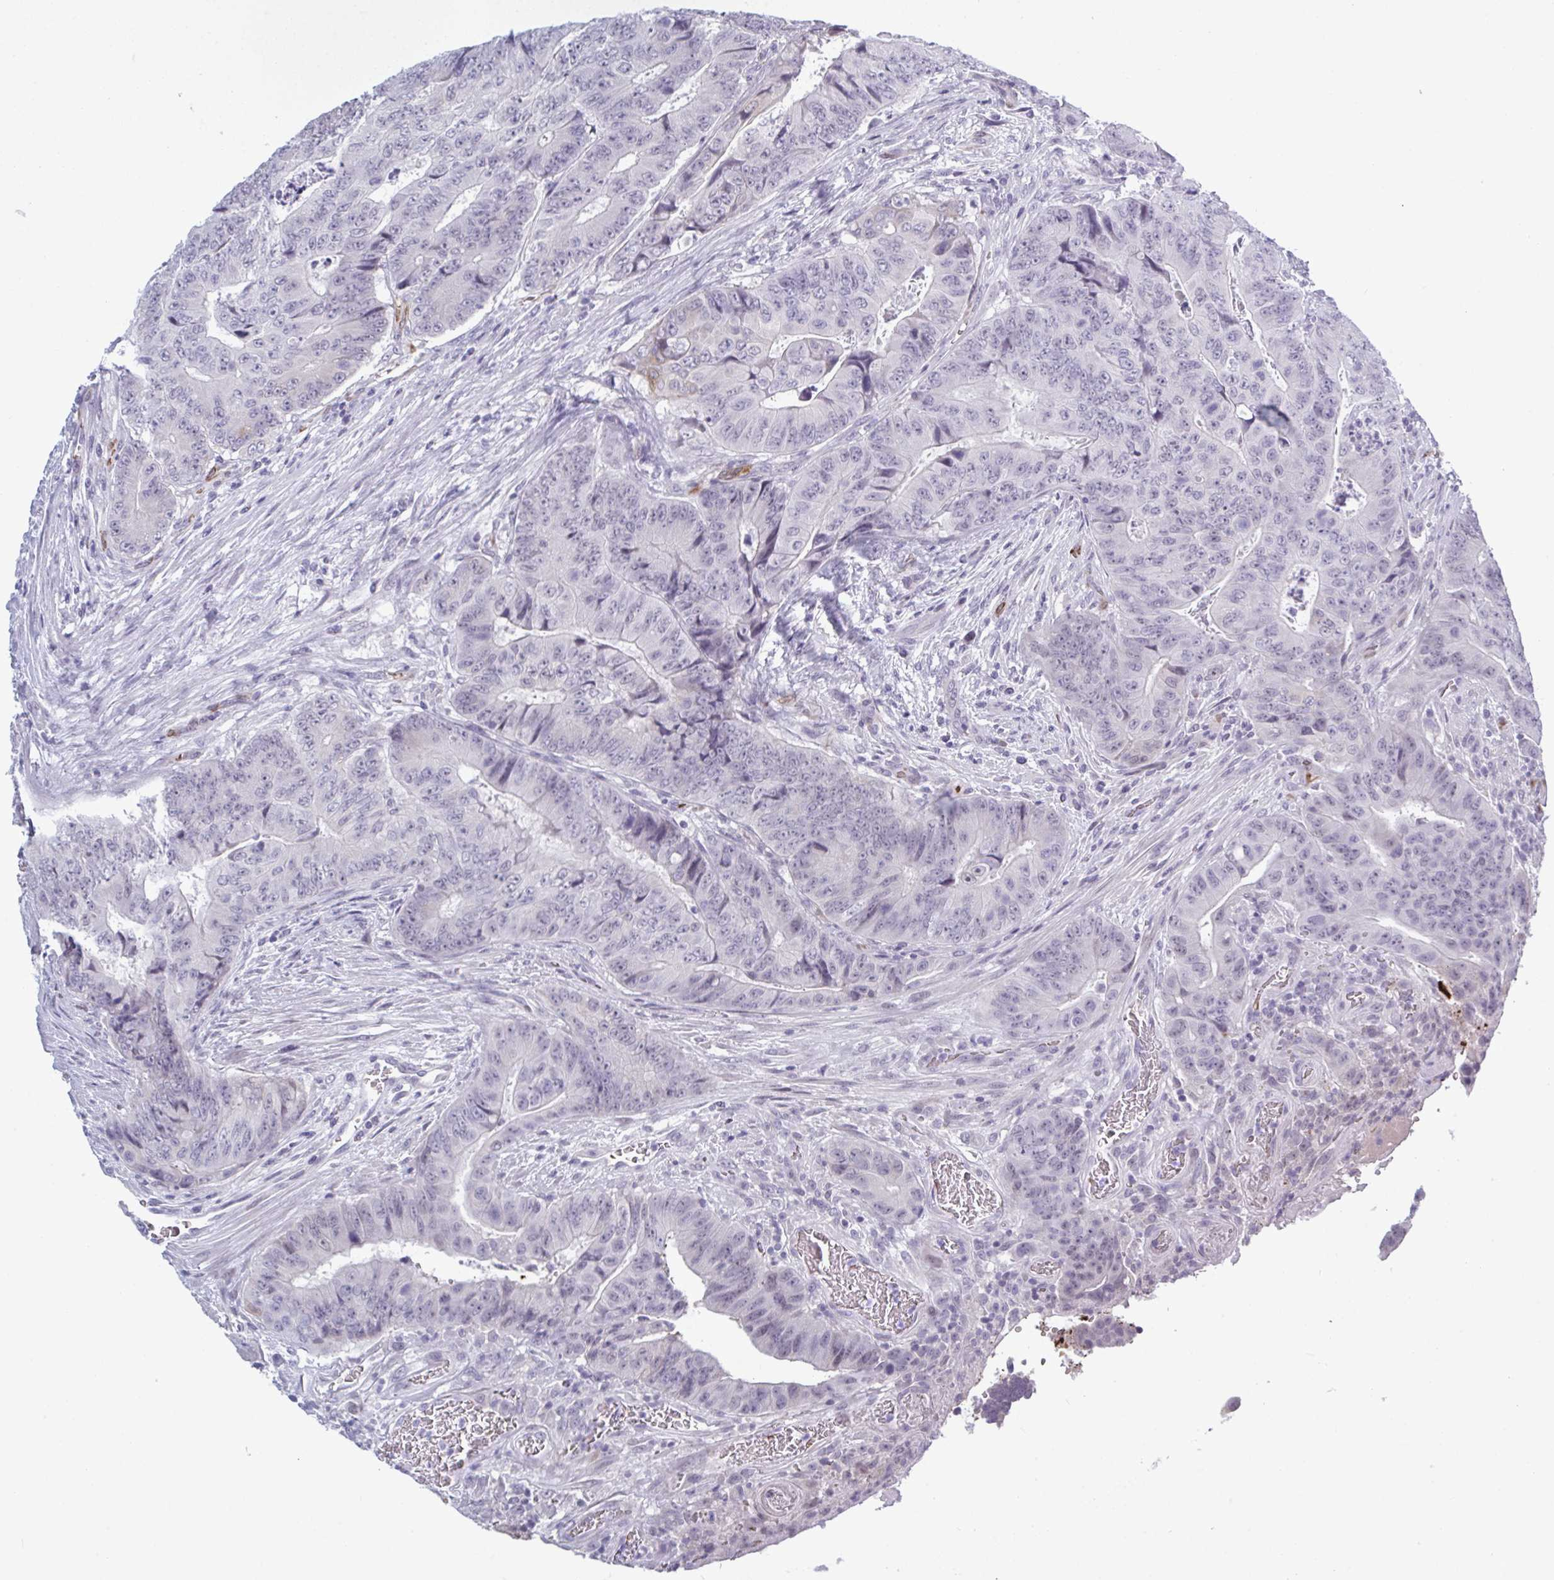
{"staining": {"intensity": "negative", "quantity": "none", "location": "none"}, "tissue": "colorectal cancer", "cell_type": "Tumor cells", "image_type": "cancer", "snomed": [{"axis": "morphology", "description": "Adenocarcinoma, NOS"}, {"axis": "topography", "description": "Colon"}], "caption": "A high-resolution micrograph shows immunohistochemistry (IHC) staining of adenocarcinoma (colorectal), which displays no significant positivity in tumor cells. (DAB (3,3'-diaminobenzidine) immunohistochemistry (IHC), high magnification).", "gene": "HSD11B2", "patient": {"sex": "female", "age": 48}}